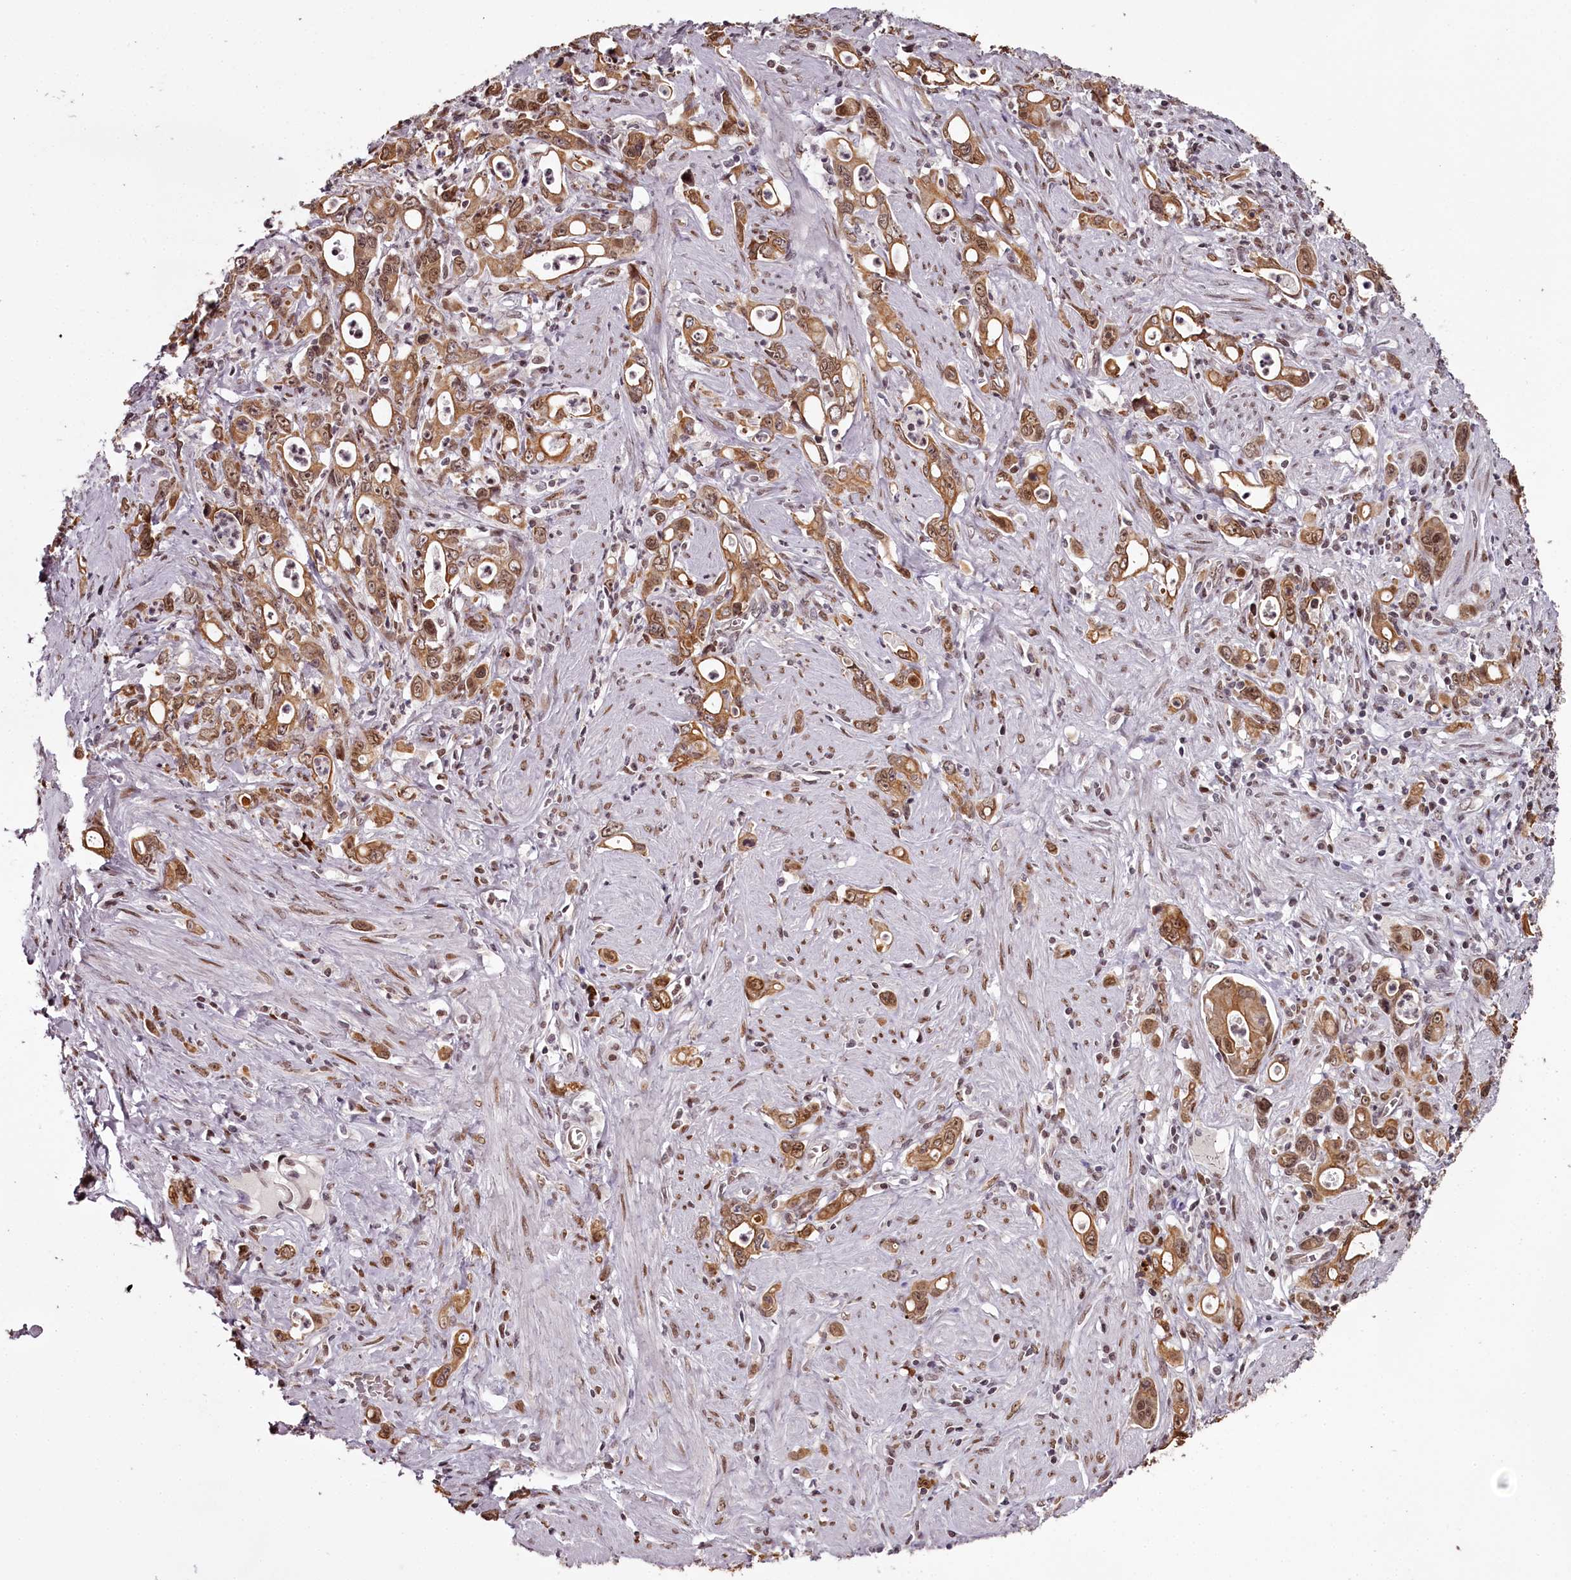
{"staining": {"intensity": "moderate", "quantity": ">75%", "location": "cytoplasmic/membranous,nuclear"}, "tissue": "stomach cancer", "cell_type": "Tumor cells", "image_type": "cancer", "snomed": [{"axis": "morphology", "description": "Adenocarcinoma, NOS"}, {"axis": "topography", "description": "Stomach, lower"}], "caption": "Adenocarcinoma (stomach) stained for a protein reveals moderate cytoplasmic/membranous and nuclear positivity in tumor cells. Nuclei are stained in blue.", "gene": "THYN1", "patient": {"sex": "female", "age": 43}}